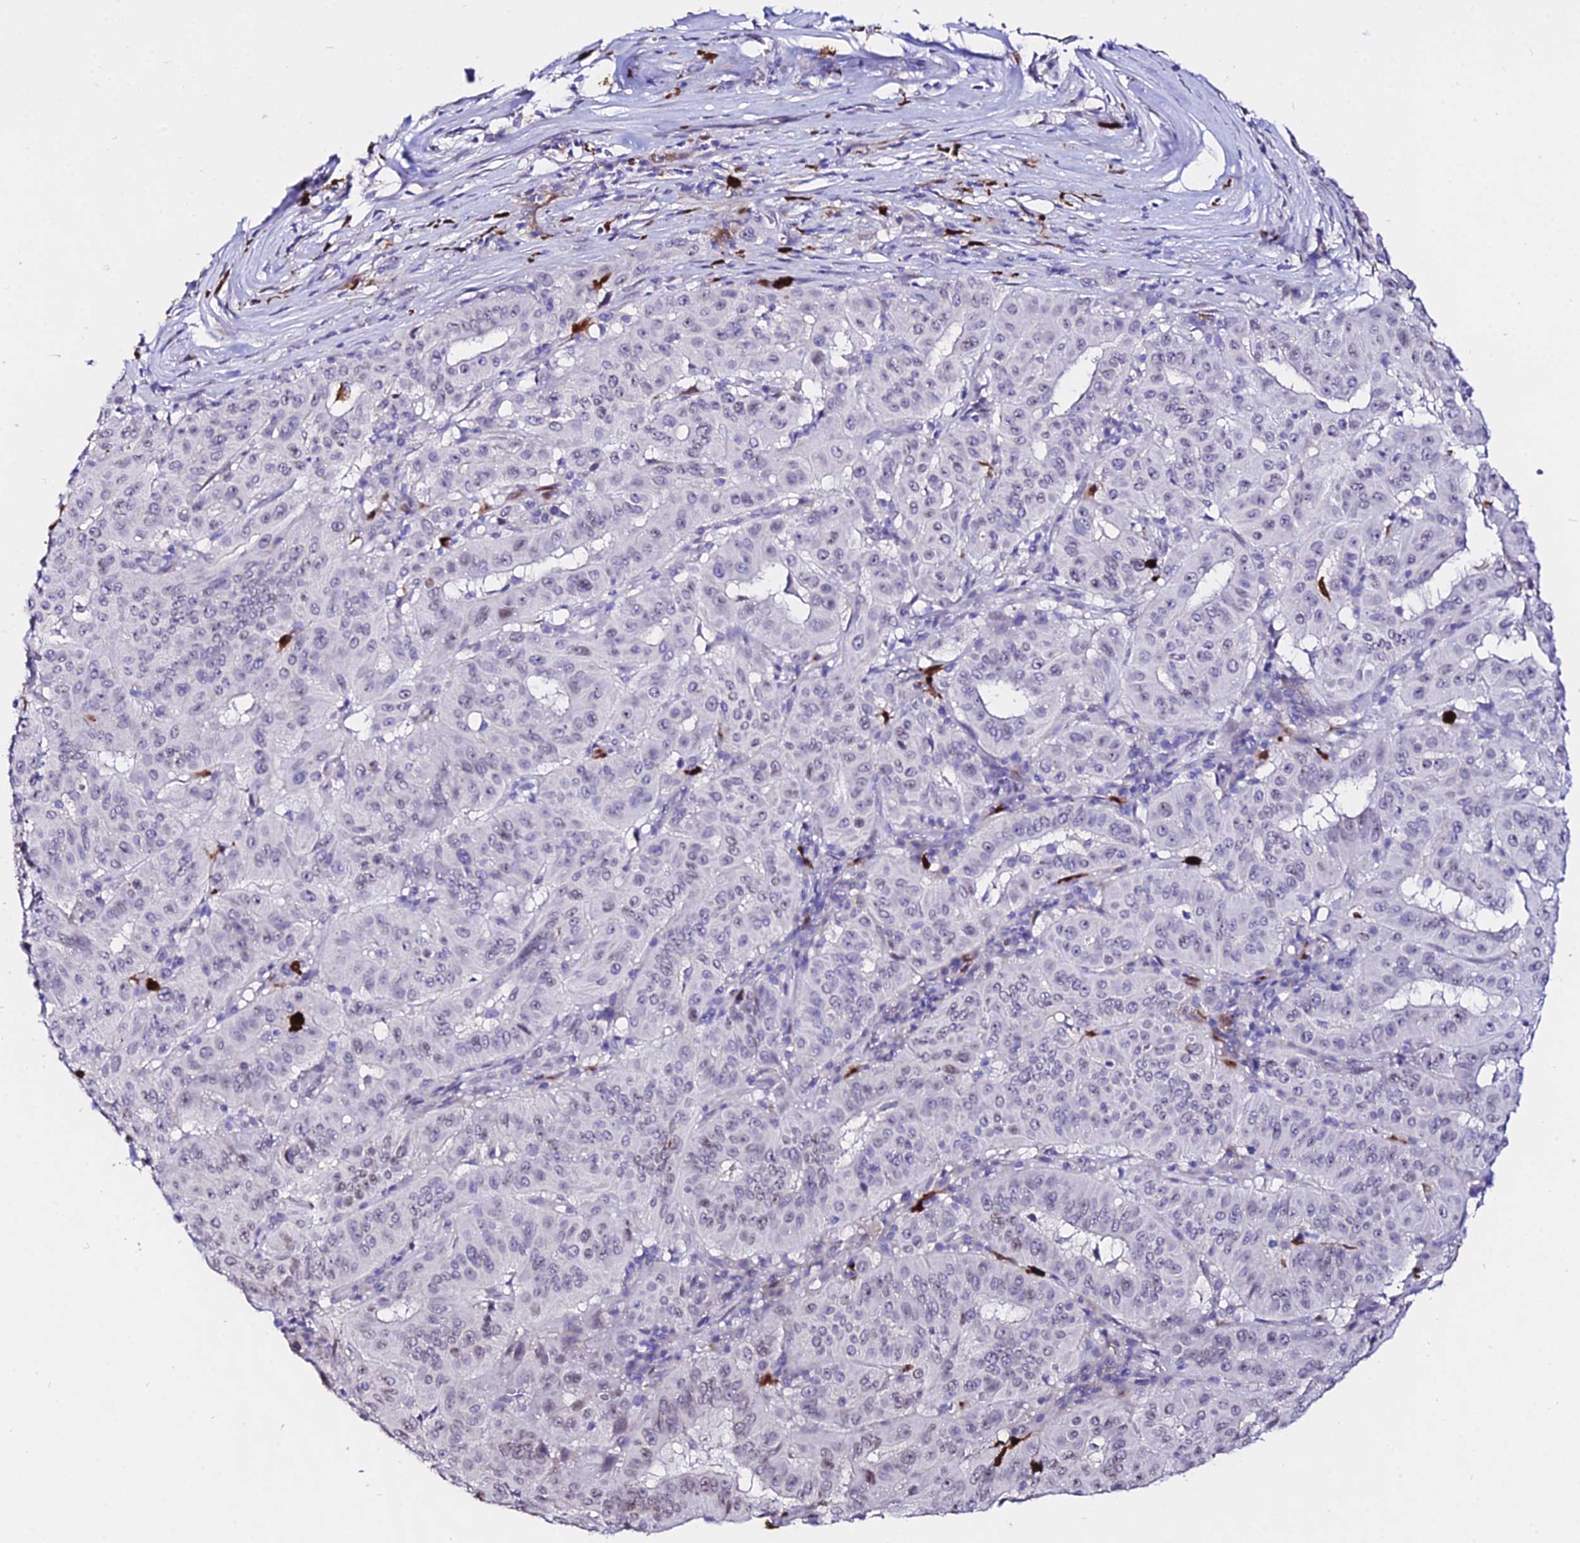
{"staining": {"intensity": "negative", "quantity": "none", "location": "none"}, "tissue": "pancreatic cancer", "cell_type": "Tumor cells", "image_type": "cancer", "snomed": [{"axis": "morphology", "description": "Adenocarcinoma, NOS"}, {"axis": "topography", "description": "Pancreas"}], "caption": "The immunohistochemistry image has no significant expression in tumor cells of adenocarcinoma (pancreatic) tissue.", "gene": "MCM10", "patient": {"sex": "male", "age": 63}}